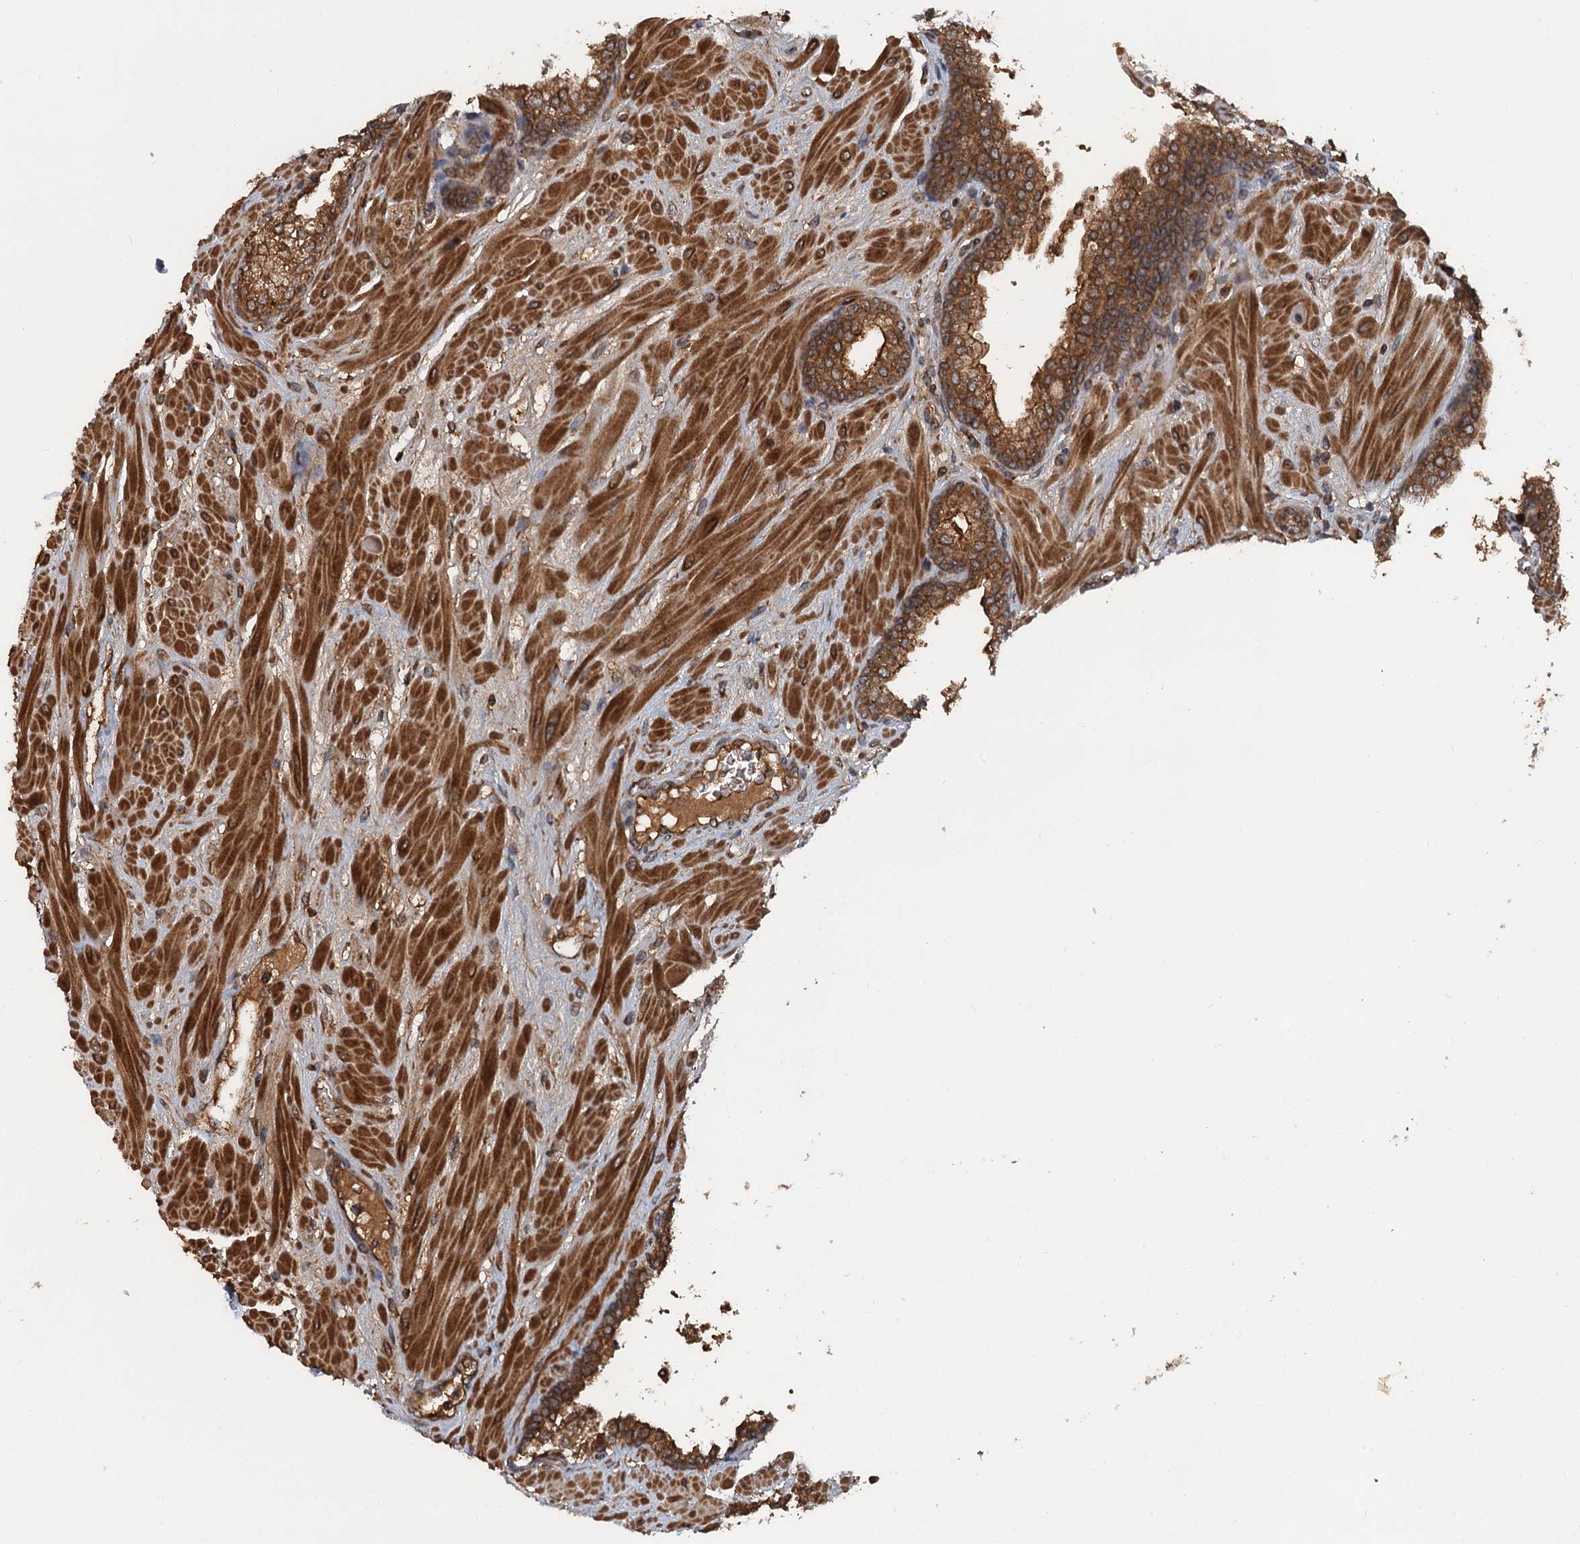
{"staining": {"intensity": "strong", "quantity": ">75%", "location": "cytoplasmic/membranous"}, "tissue": "prostate", "cell_type": "Glandular cells", "image_type": "normal", "snomed": [{"axis": "morphology", "description": "Normal tissue, NOS"}, {"axis": "topography", "description": "Prostate"}], "caption": "Immunohistochemistry (IHC) (DAB) staining of normal prostate exhibits strong cytoplasmic/membranous protein staining in about >75% of glandular cells. Immunohistochemistry (IHC) stains the protein of interest in brown and the nuclei are stained blue.", "gene": "GLE1", "patient": {"sex": "male", "age": 60}}